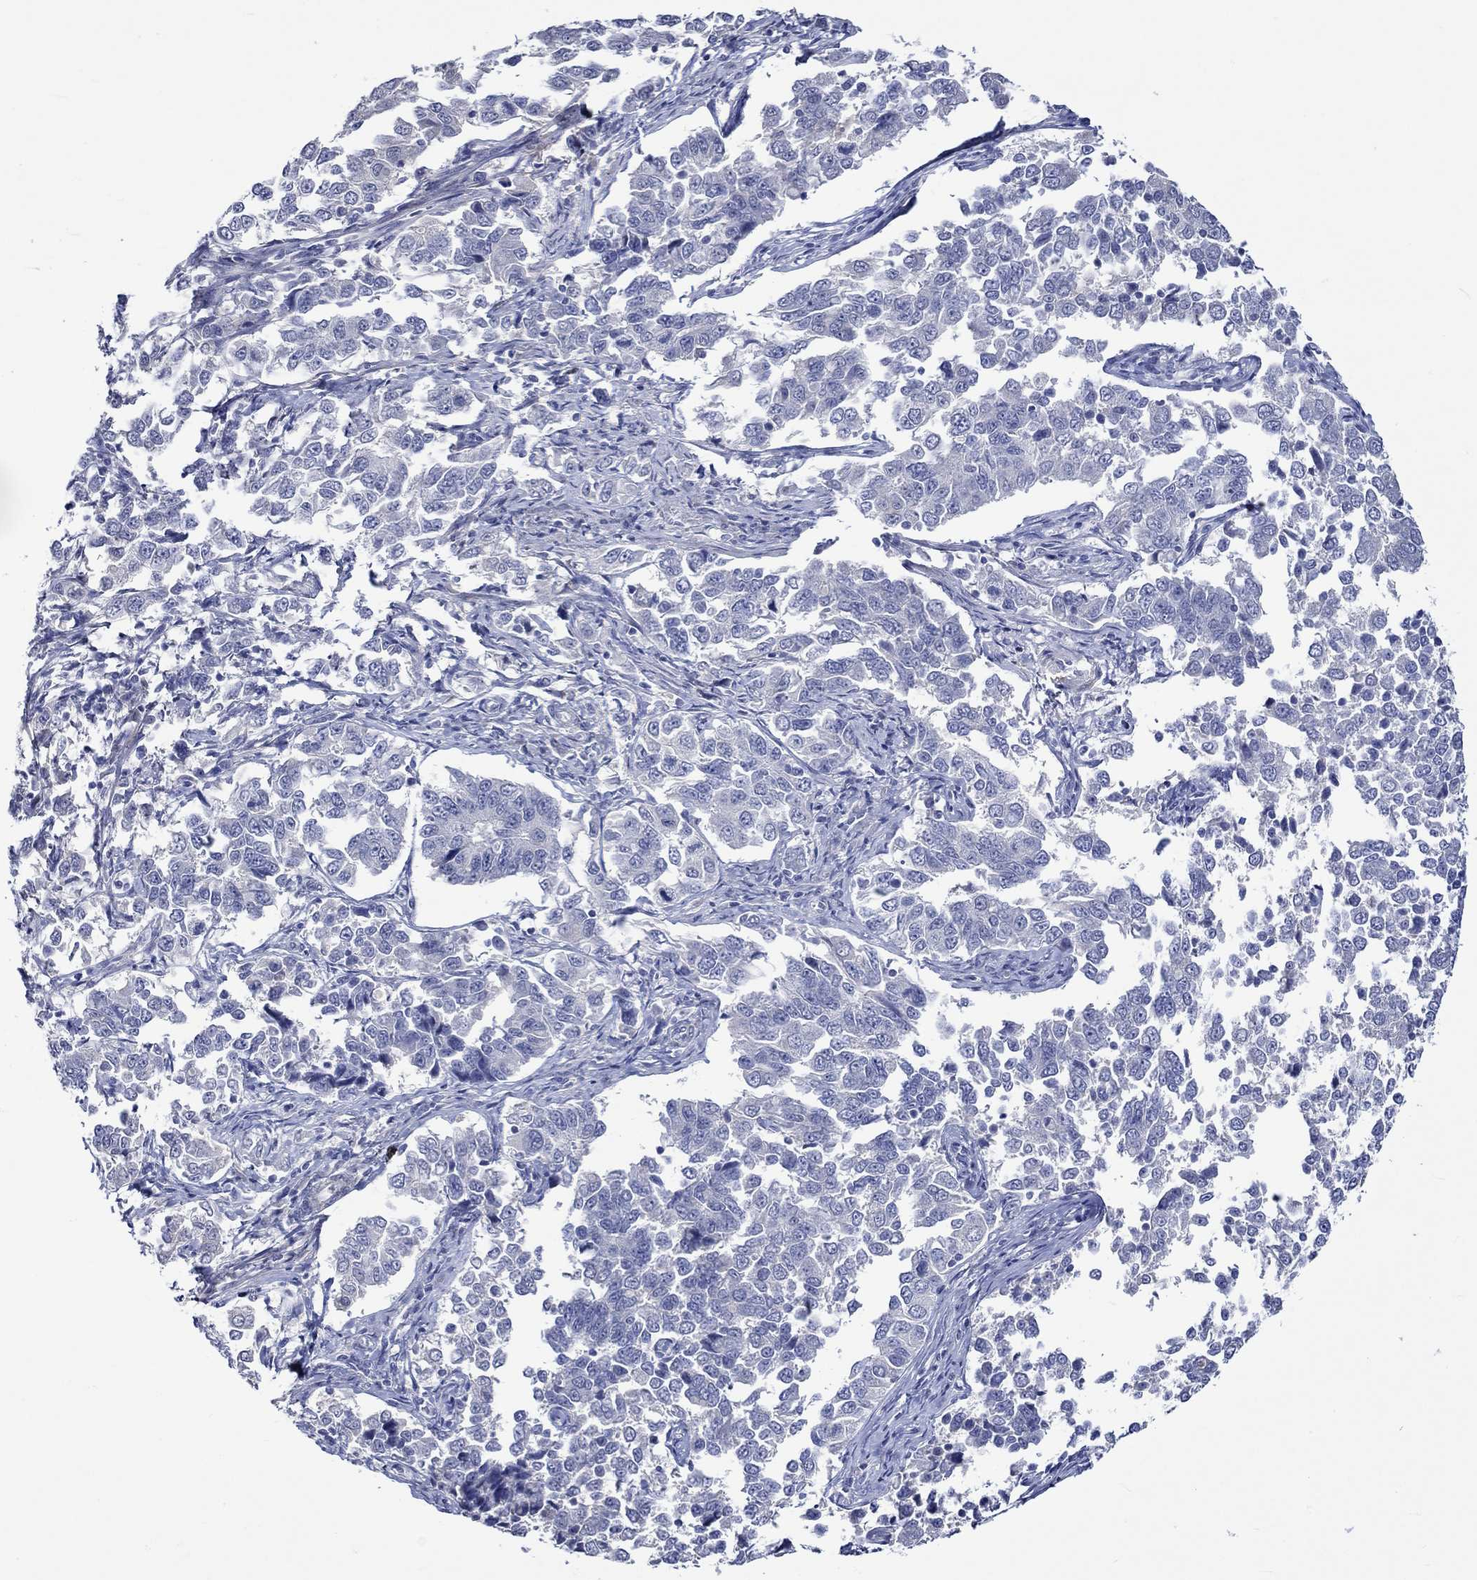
{"staining": {"intensity": "negative", "quantity": "none", "location": "none"}, "tissue": "endometrial cancer", "cell_type": "Tumor cells", "image_type": "cancer", "snomed": [{"axis": "morphology", "description": "Adenocarcinoma, NOS"}, {"axis": "topography", "description": "Endometrium"}], "caption": "Tumor cells show no significant positivity in adenocarcinoma (endometrial). Brightfield microscopy of immunohistochemistry stained with DAB (brown) and hematoxylin (blue), captured at high magnification.", "gene": "CRYAB", "patient": {"sex": "female", "age": 43}}